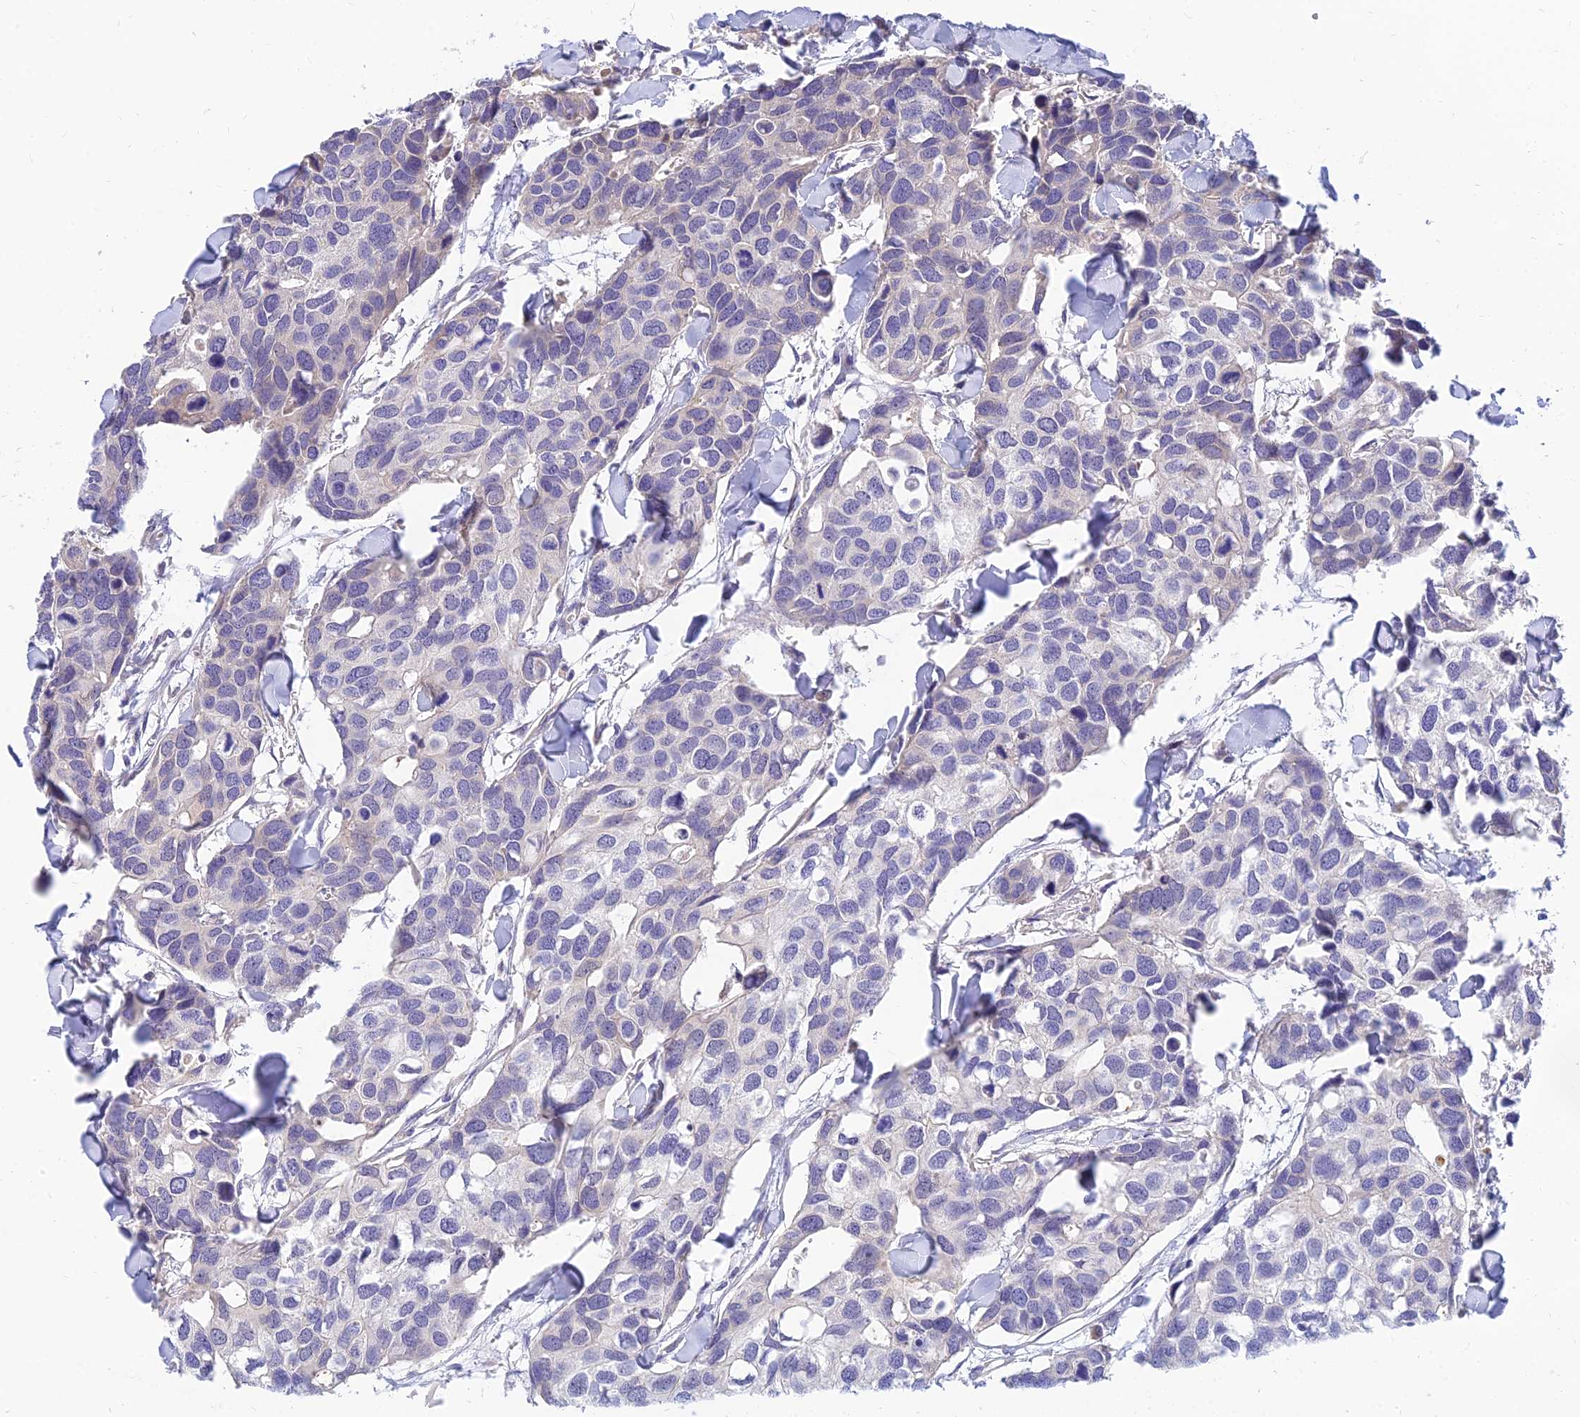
{"staining": {"intensity": "negative", "quantity": "none", "location": "none"}, "tissue": "breast cancer", "cell_type": "Tumor cells", "image_type": "cancer", "snomed": [{"axis": "morphology", "description": "Duct carcinoma"}, {"axis": "topography", "description": "Breast"}], "caption": "This is an IHC image of human breast cancer (intraductal carcinoma). There is no positivity in tumor cells.", "gene": "ANKS4B", "patient": {"sex": "female", "age": 83}}